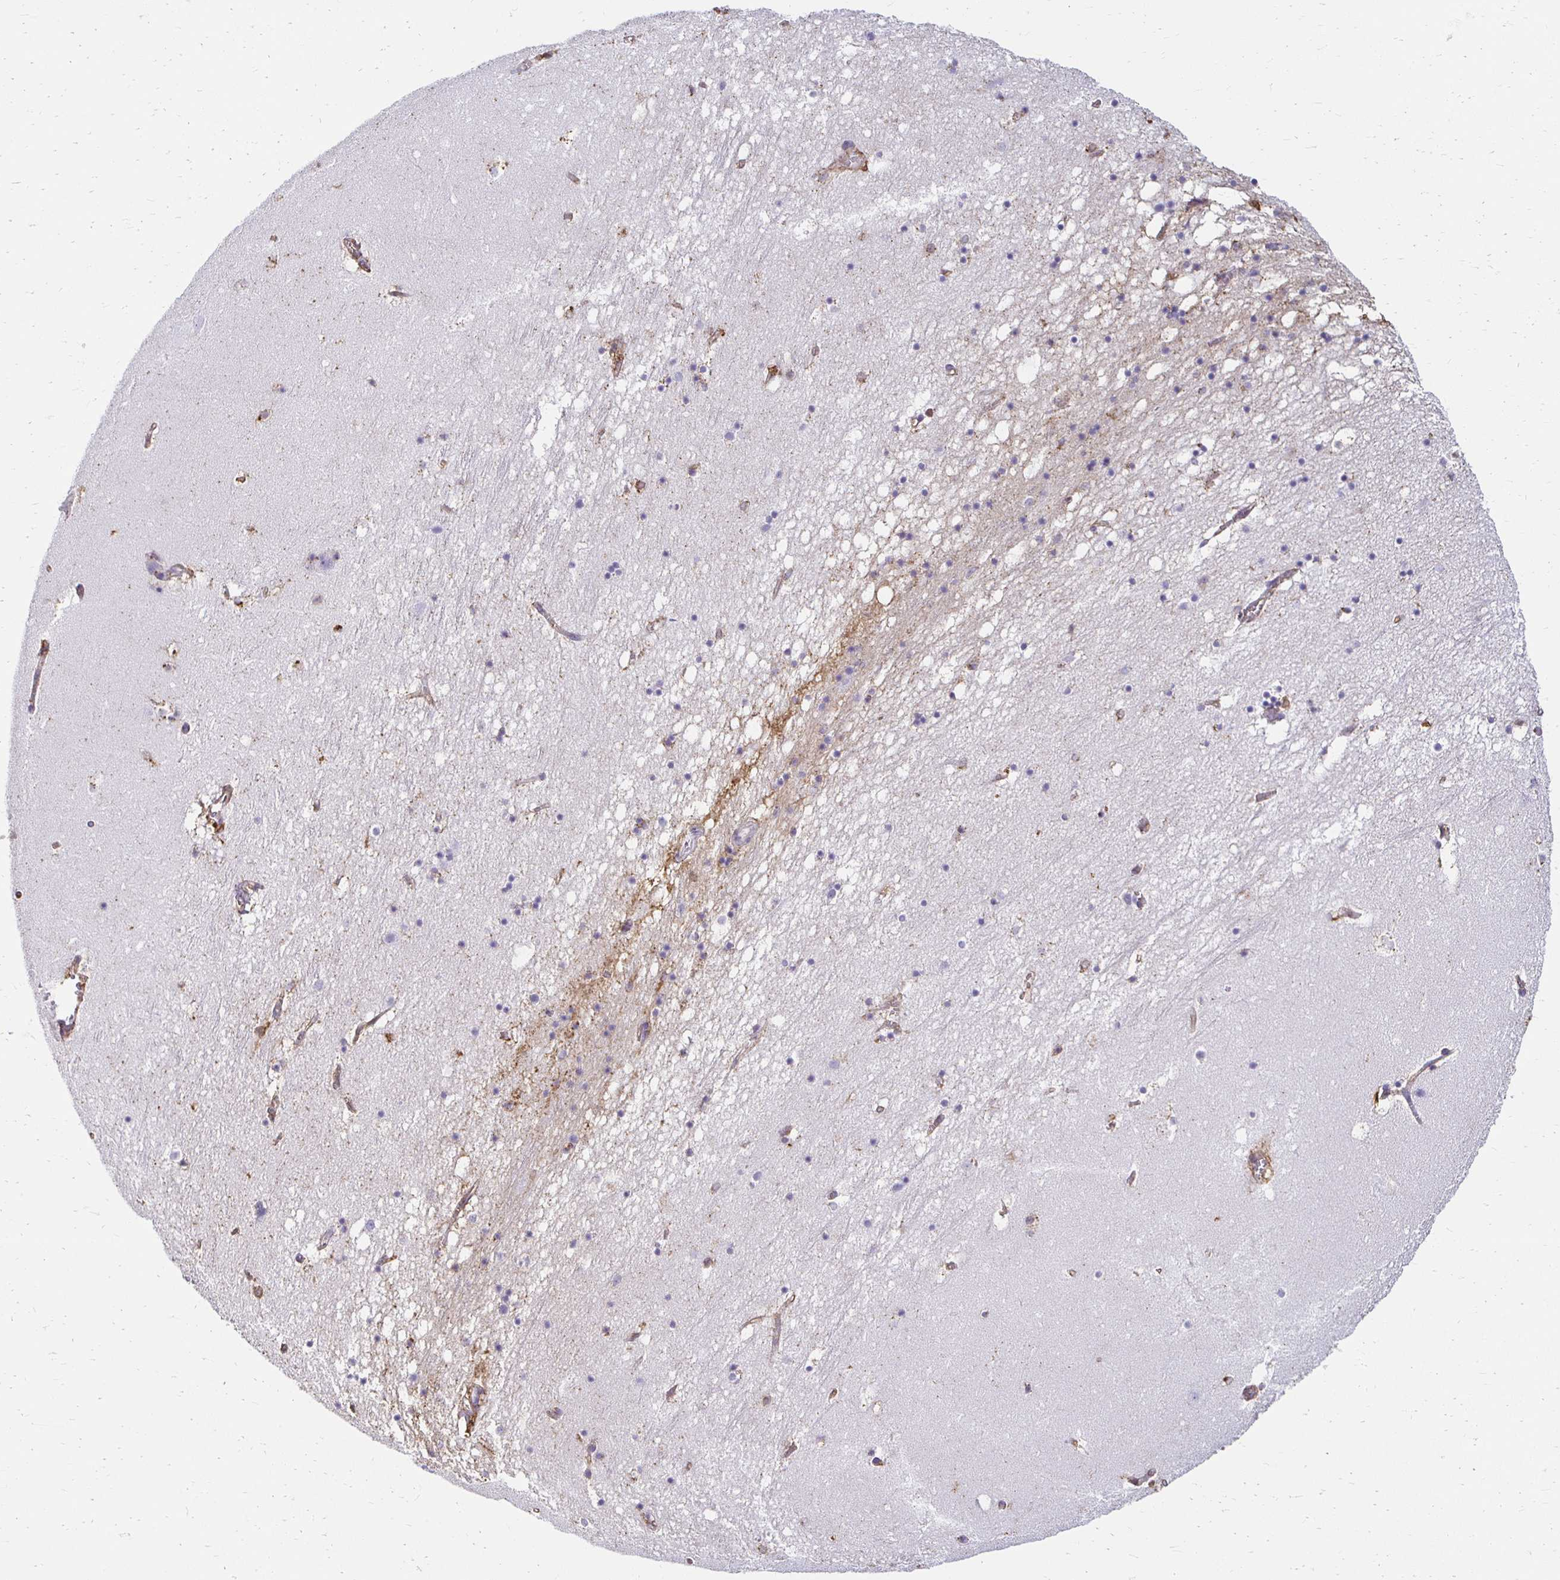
{"staining": {"intensity": "negative", "quantity": "none", "location": "none"}, "tissue": "hippocampus", "cell_type": "Glial cells", "image_type": "normal", "snomed": [{"axis": "morphology", "description": "Normal tissue, NOS"}, {"axis": "topography", "description": "Hippocampus"}], "caption": "DAB (3,3'-diaminobenzidine) immunohistochemical staining of unremarkable human hippocampus reveals no significant positivity in glial cells.", "gene": "TAS1R3", "patient": {"sex": "male", "age": 58}}